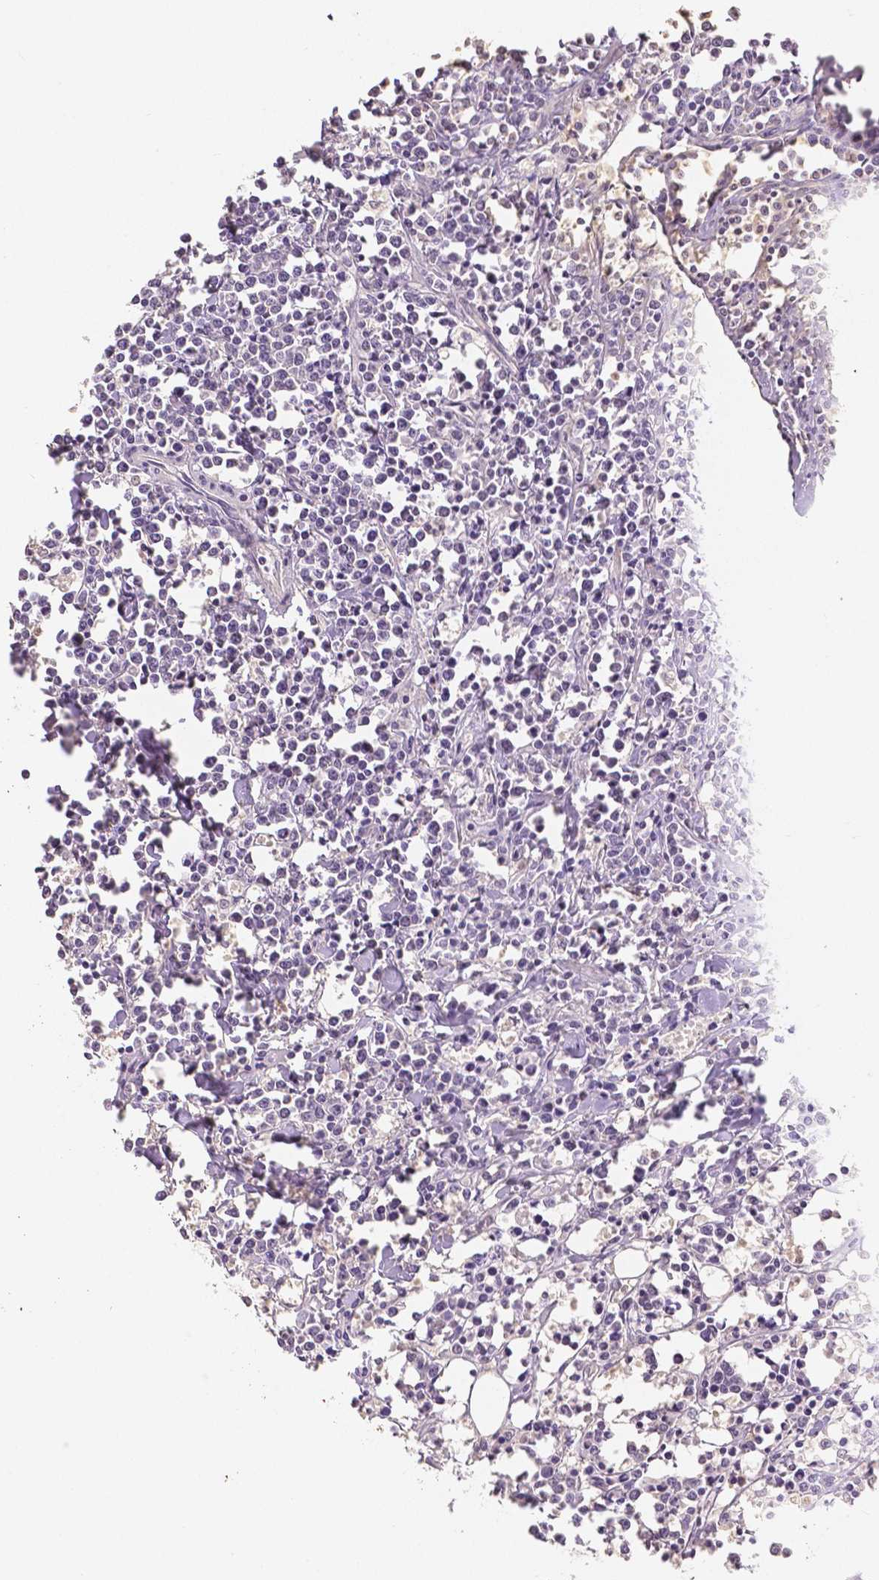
{"staining": {"intensity": "negative", "quantity": "none", "location": "none"}, "tissue": "lymphoma", "cell_type": "Tumor cells", "image_type": "cancer", "snomed": [{"axis": "morphology", "description": "Malignant lymphoma, non-Hodgkin's type, High grade"}, {"axis": "topography", "description": "Small intestine"}], "caption": "IHC micrograph of neoplastic tissue: human high-grade malignant lymphoma, non-Hodgkin's type stained with DAB (3,3'-diaminobenzidine) shows no significant protein staining in tumor cells.", "gene": "OCLN", "patient": {"sex": "female", "age": 56}}